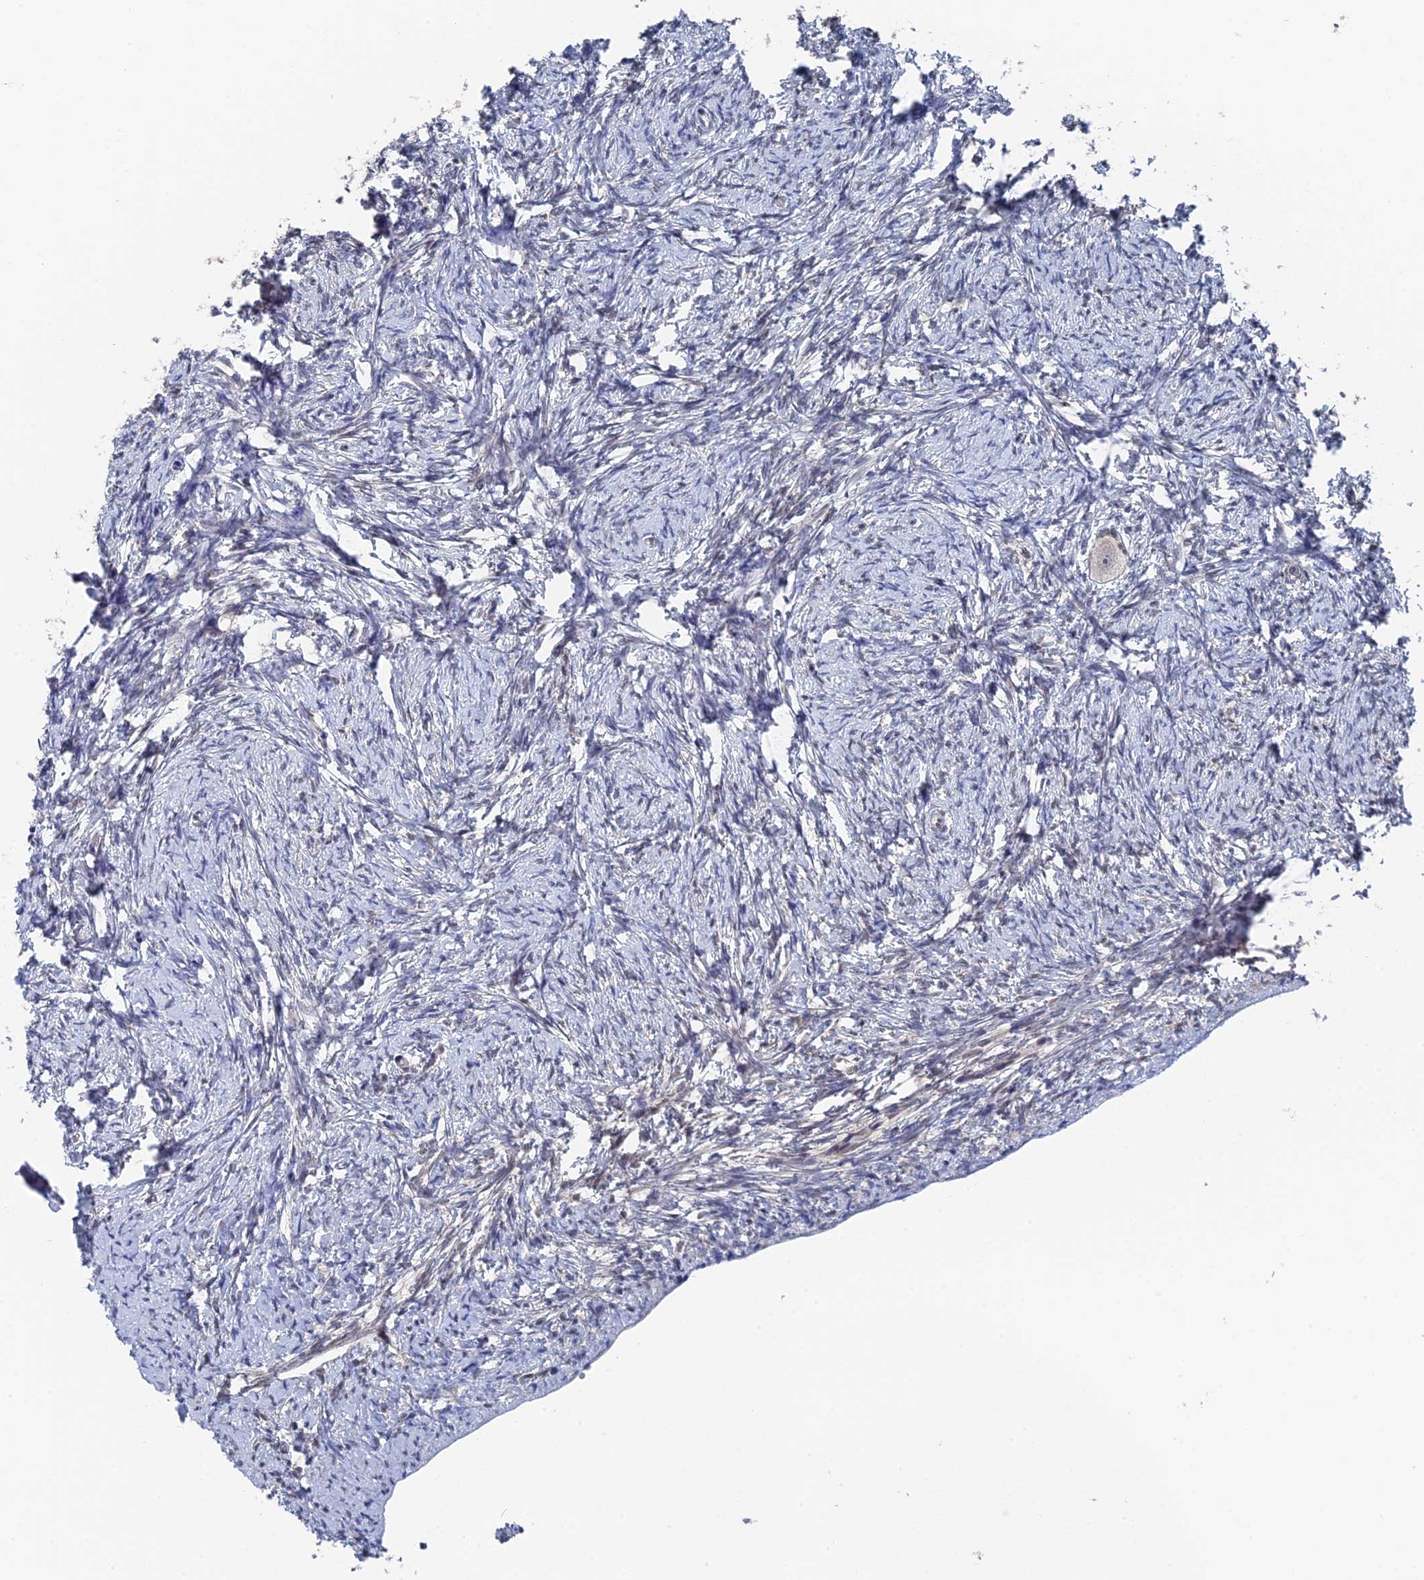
{"staining": {"intensity": "negative", "quantity": "none", "location": "none"}, "tissue": "ovary", "cell_type": "Follicle cells", "image_type": "normal", "snomed": [{"axis": "morphology", "description": "Normal tissue, NOS"}, {"axis": "topography", "description": "Ovary"}], "caption": "Immunohistochemistry micrograph of normal ovary: ovary stained with DAB exhibits no significant protein expression in follicle cells.", "gene": "TSSC4", "patient": {"sex": "female", "age": 34}}